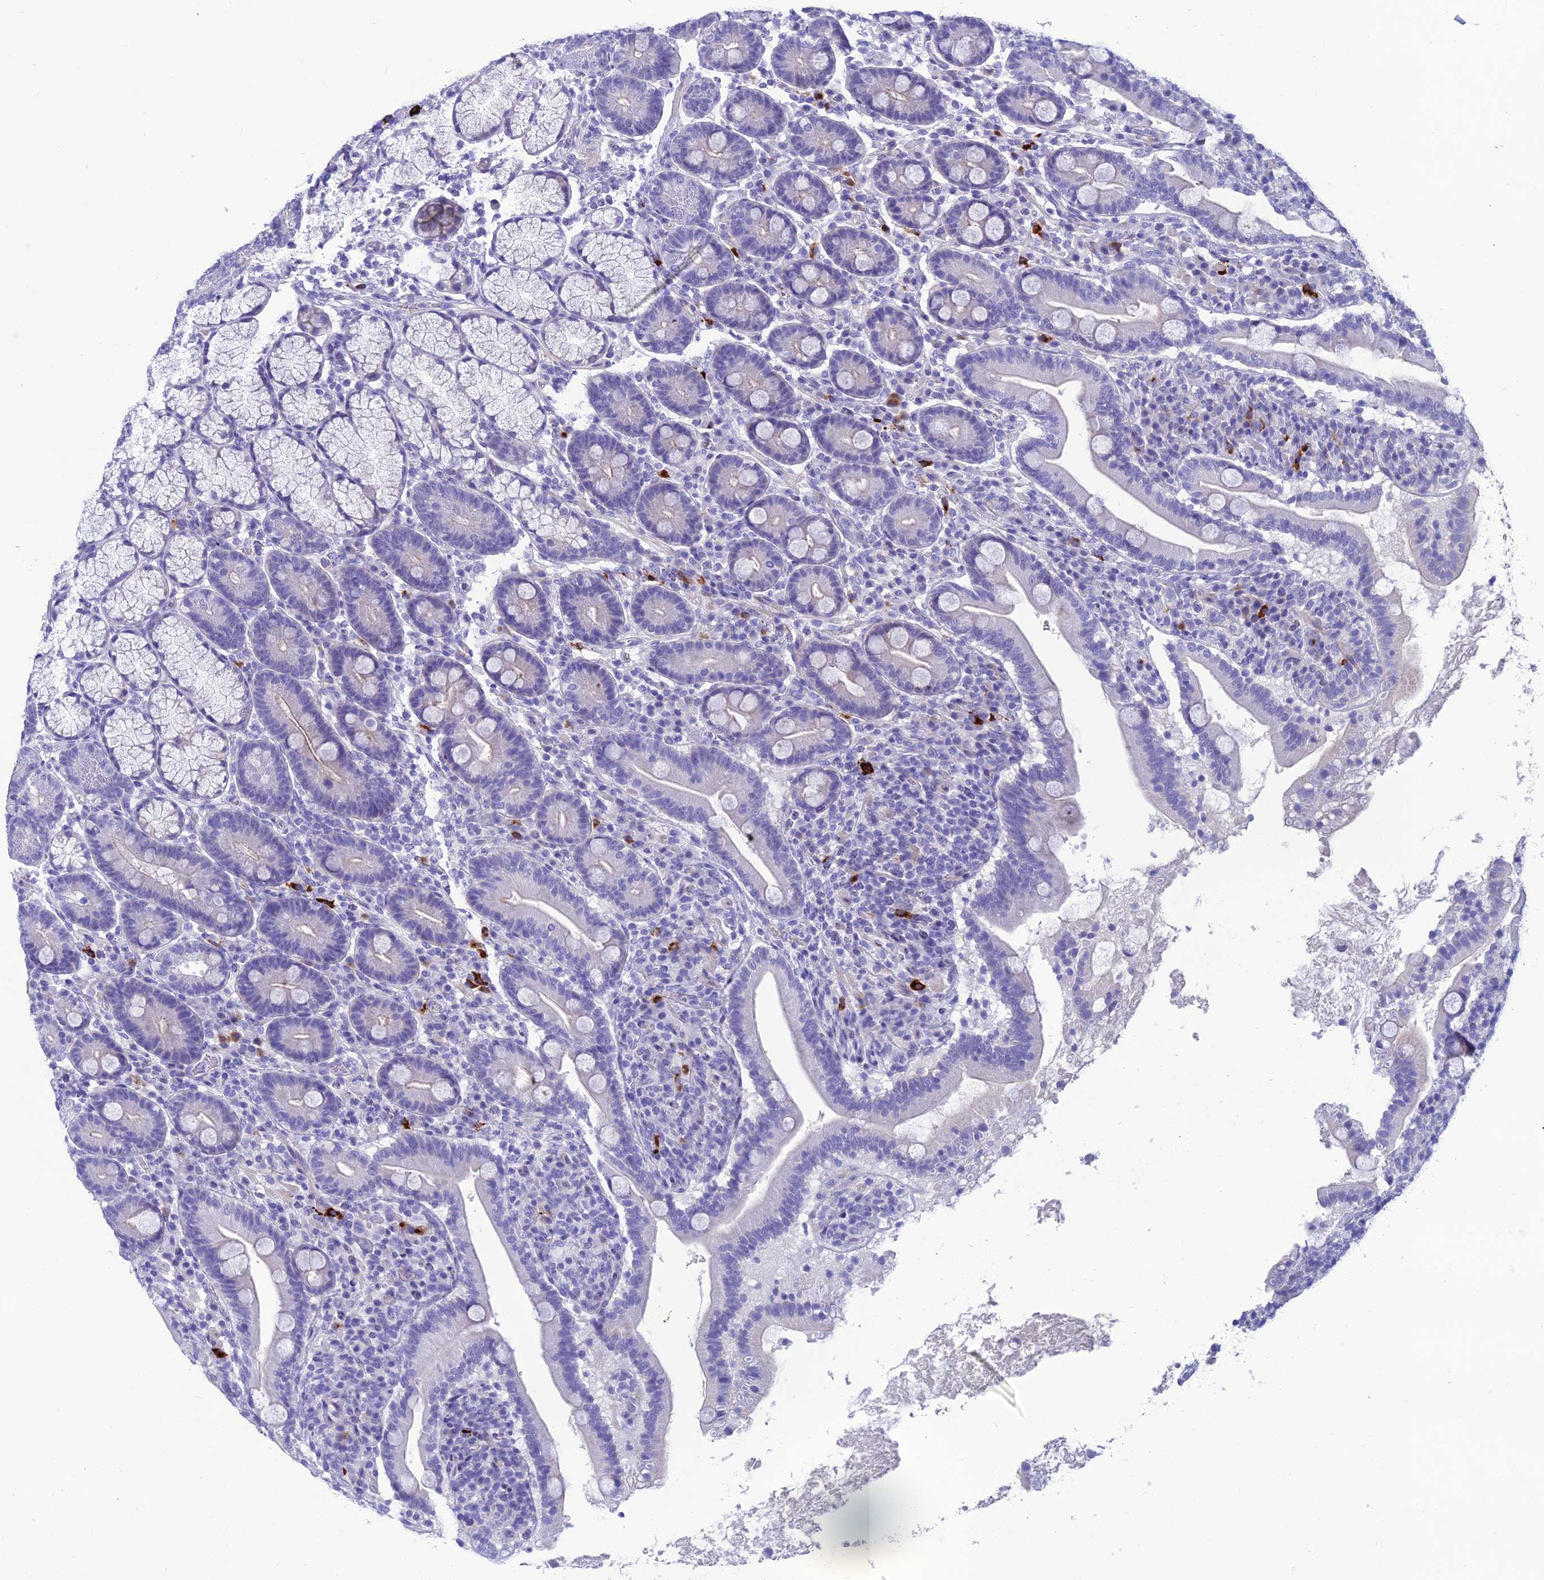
{"staining": {"intensity": "negative", "quantity": "none", "location": "none"}, "tissue": "duodenum", "cell_type": "Glandular cells", "image_type": "normal", "snomed": [{"axis": "morphology", "description": "Normal tissue, NOS"}, {"axis": "topography", "description": "Duodenum"}], "caption": "Duodenum stained for a protein using immunohistochemistry exhibits no positivity glandular cells.", "gene": "OR56B1", "patient": {"sex": "male", "age": 35}}